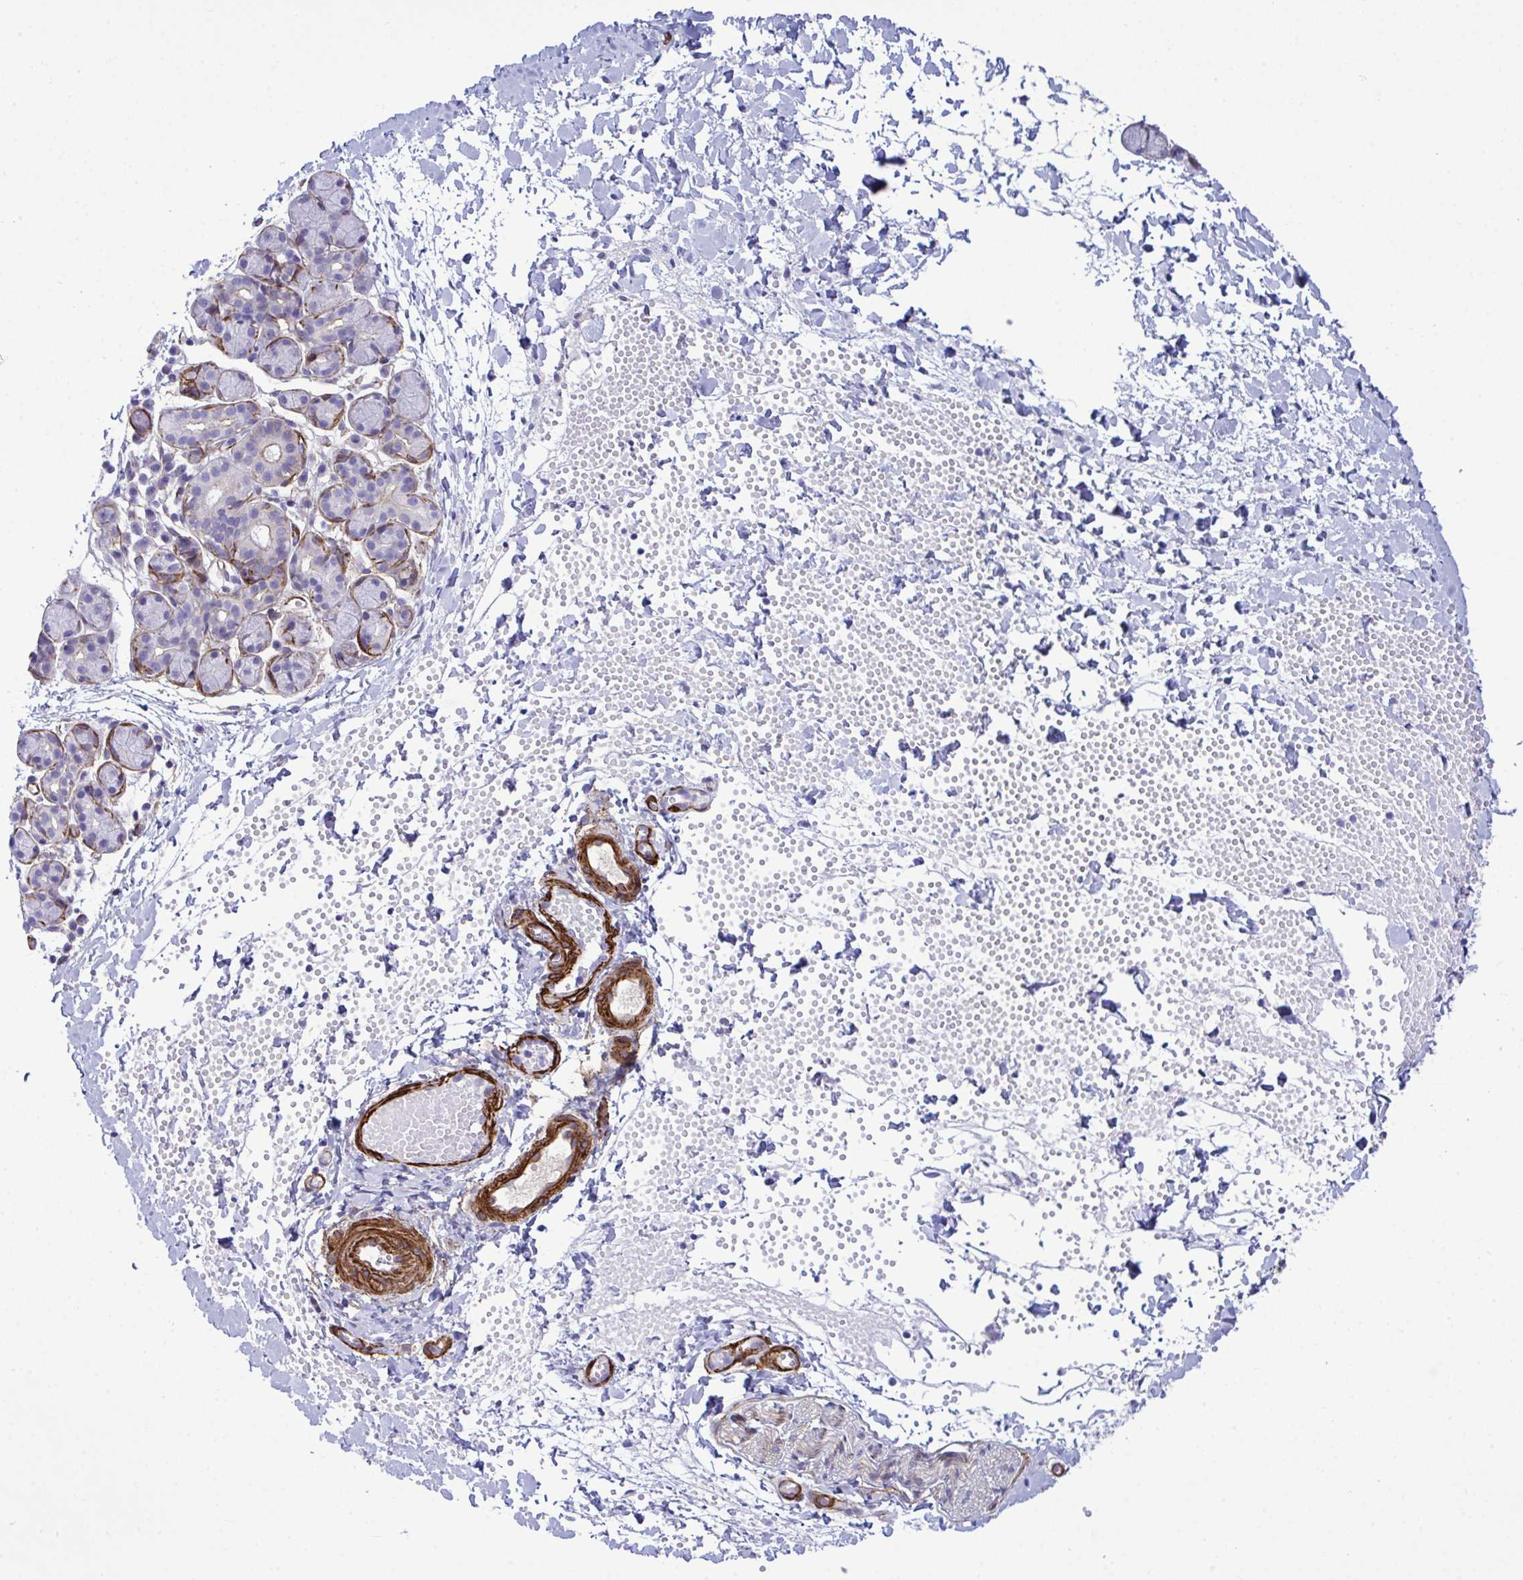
{"staining": {"intensity": "negative", "quantity": "none", "location": "none"}, "tissue": "salivary gland", "cell_type": "Glandular cells", "image_type": "normal", "snomed": [{"axis": "morphology", "description": "Normal tissue, NOS"}, {"axis": "morphology", "description": "Inflammation, NOS"}, {"axis": "topography", "description": "Lymph node"}, {"axis": "topography", "description": "Salivary gland"}], "caption": "Glandular cells are negative for brown protein staining in benign salivary gland. (Stains: DAB IHC with hematoxylin counter stain, Microscopy: brightfield microscopy at high magnification).", "gene": "SYNPO2L", "patient": {"sex": "male", "age": 3}}